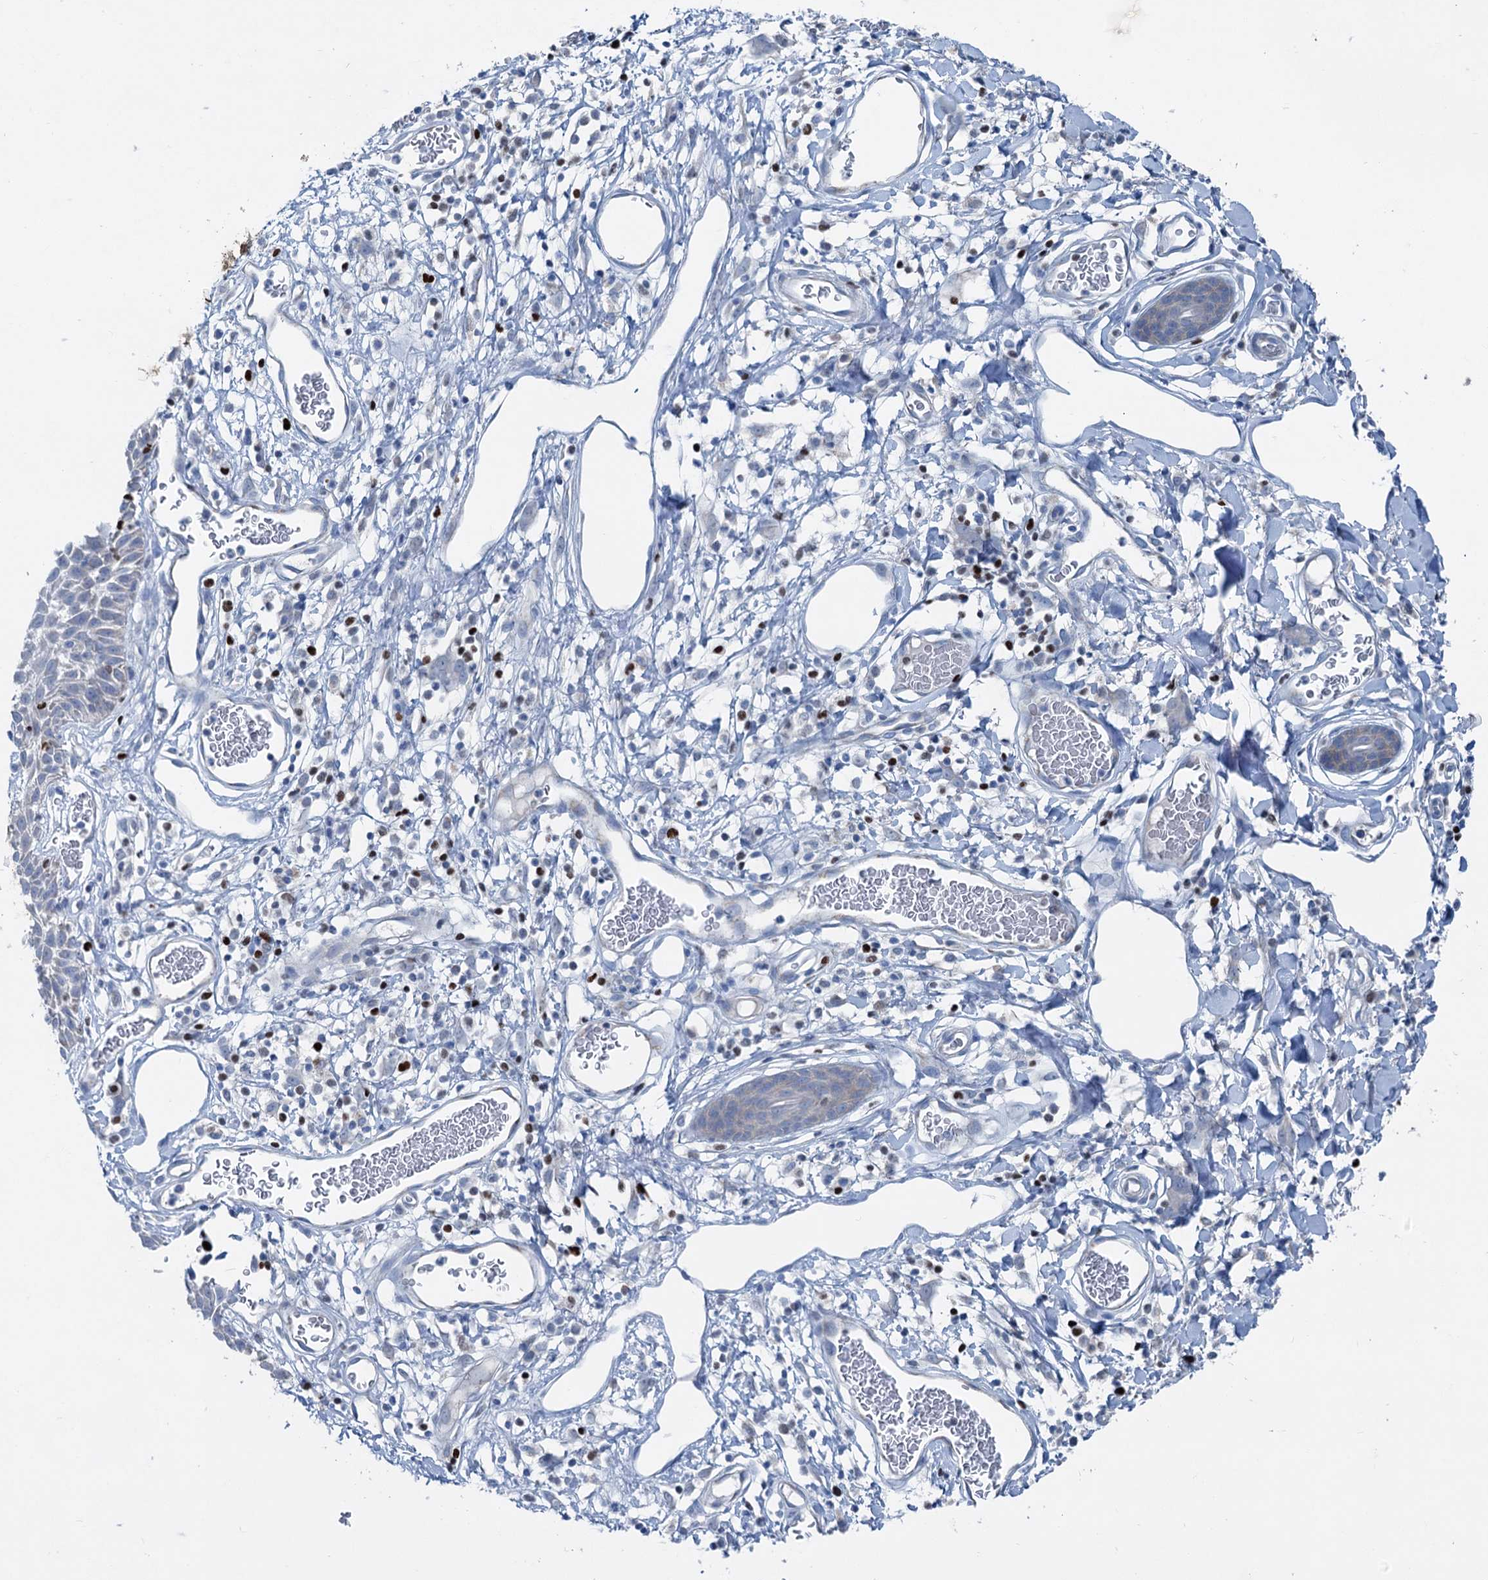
{"staining": {"intensity": "weak", "quantity": "25%-75%", "location": "cytoplasmic/membranous"}, "tissue": "skin", "cell_type": "Epidermal cells", "image_type": "normal", "snomed": [{"axis": "morphology", "description": "Normal tissue, NOS"}, {"axis": "topography", "description": "Vulva"}], "caption": "Brown immunohistochemical staining in normal human skin reveals weak cytoplasmic/membranous staining in about 25%-75% of epidermal cells. (Brightfield microscopy of DAB IHC at high magnification).", "gene": "ELP4", "patient": {"sex": "female", "age": 68}}